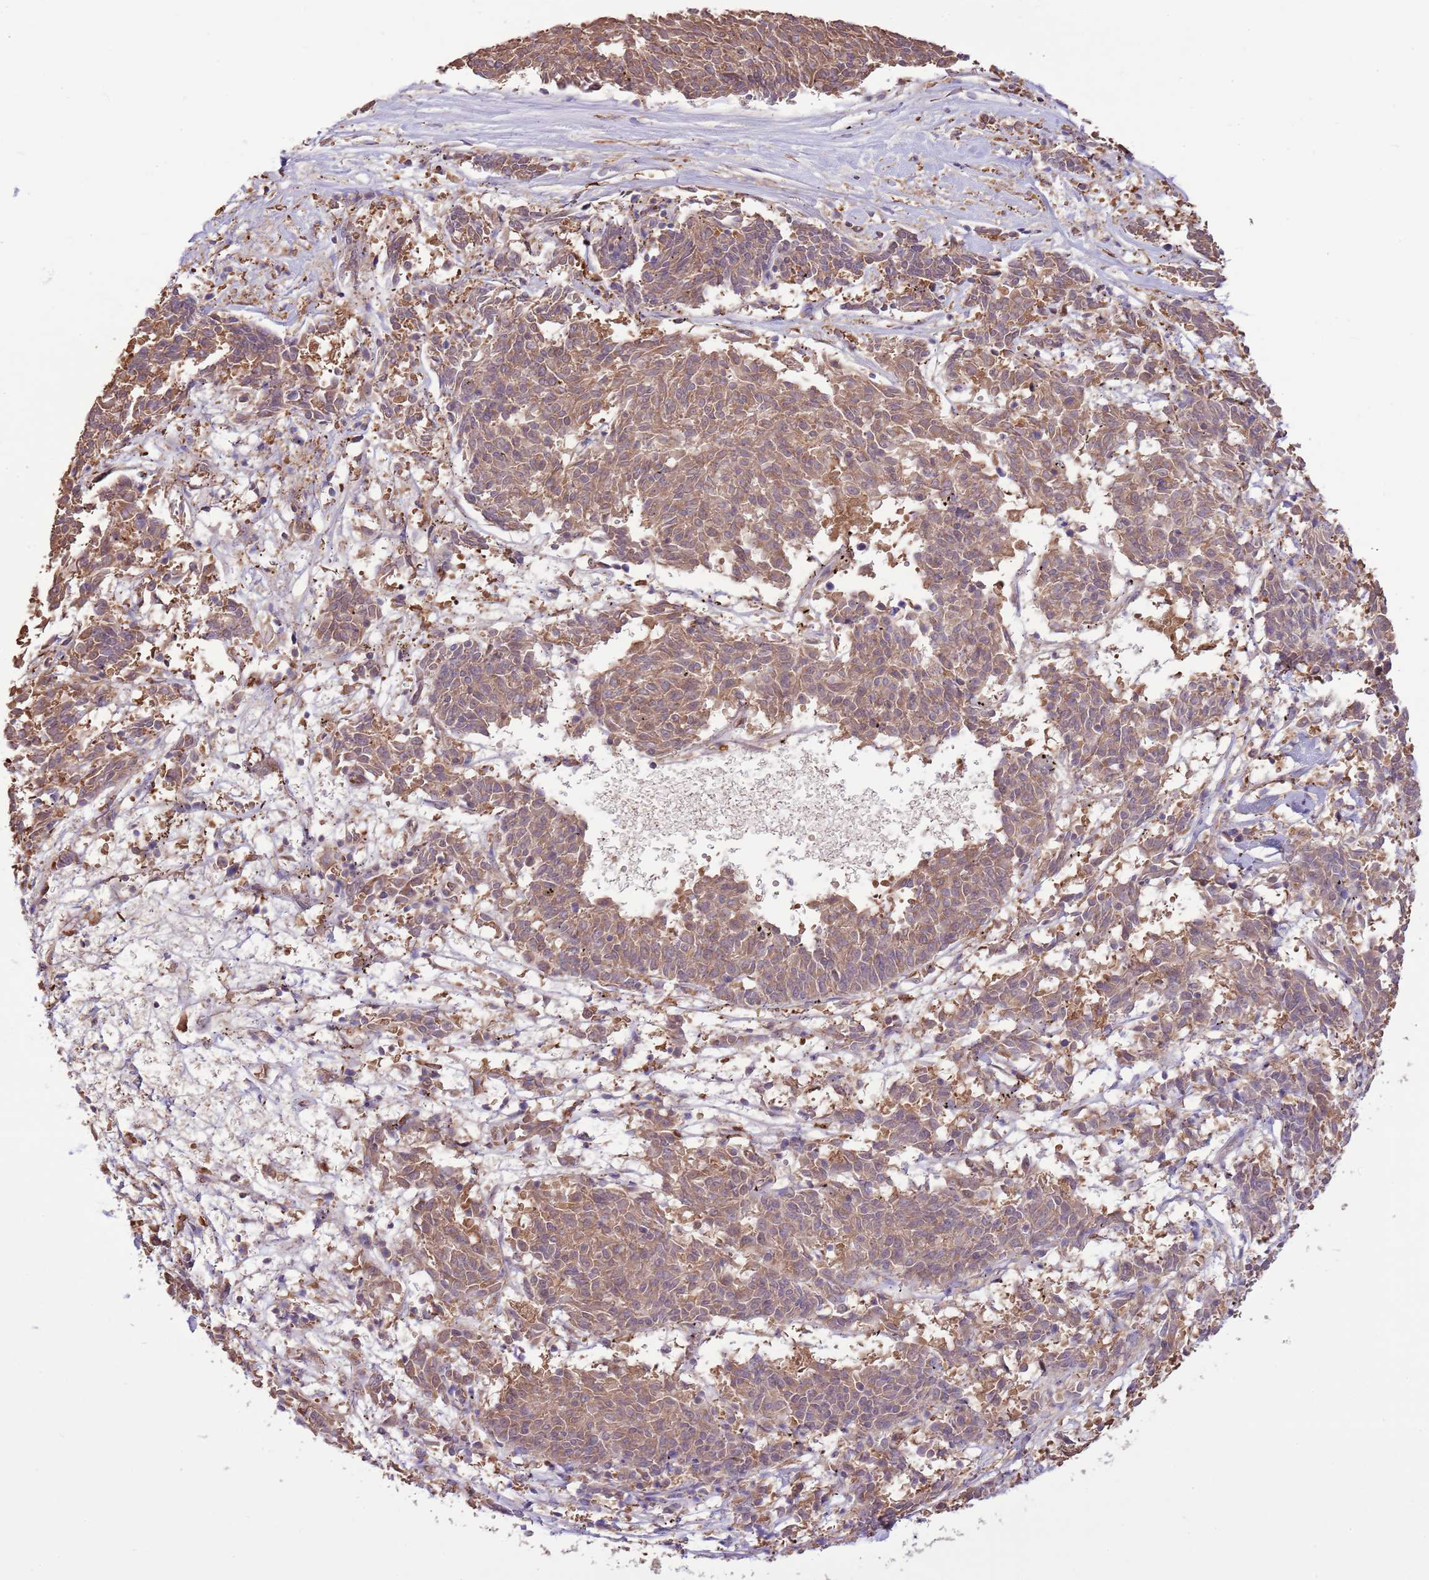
{"staining": {"intensity": "moderate", "quantity": ">75%", "location": "cytoplasmic/membranous"}, "tissue": "melanoma", "cell_type": "Tumor cells", "image_type": "cancer", "snomed": [{"axis": "morphology", "description": "Malignant melanoma, NOS"}, {"axis": "topography", "description": "Skin"}], "caption": "Immunohistochemistry (IHC) (DAB (3,3'-diaminobenzidine)) staining of melanoma reveals moderate cytoplasmic/membranous protein expression in about >75% of tumor cells. (IHC, brightfield microscopy, high magnification).", "gene": "AMIGO1", "patient": {"sex": "female", "age": 72}}